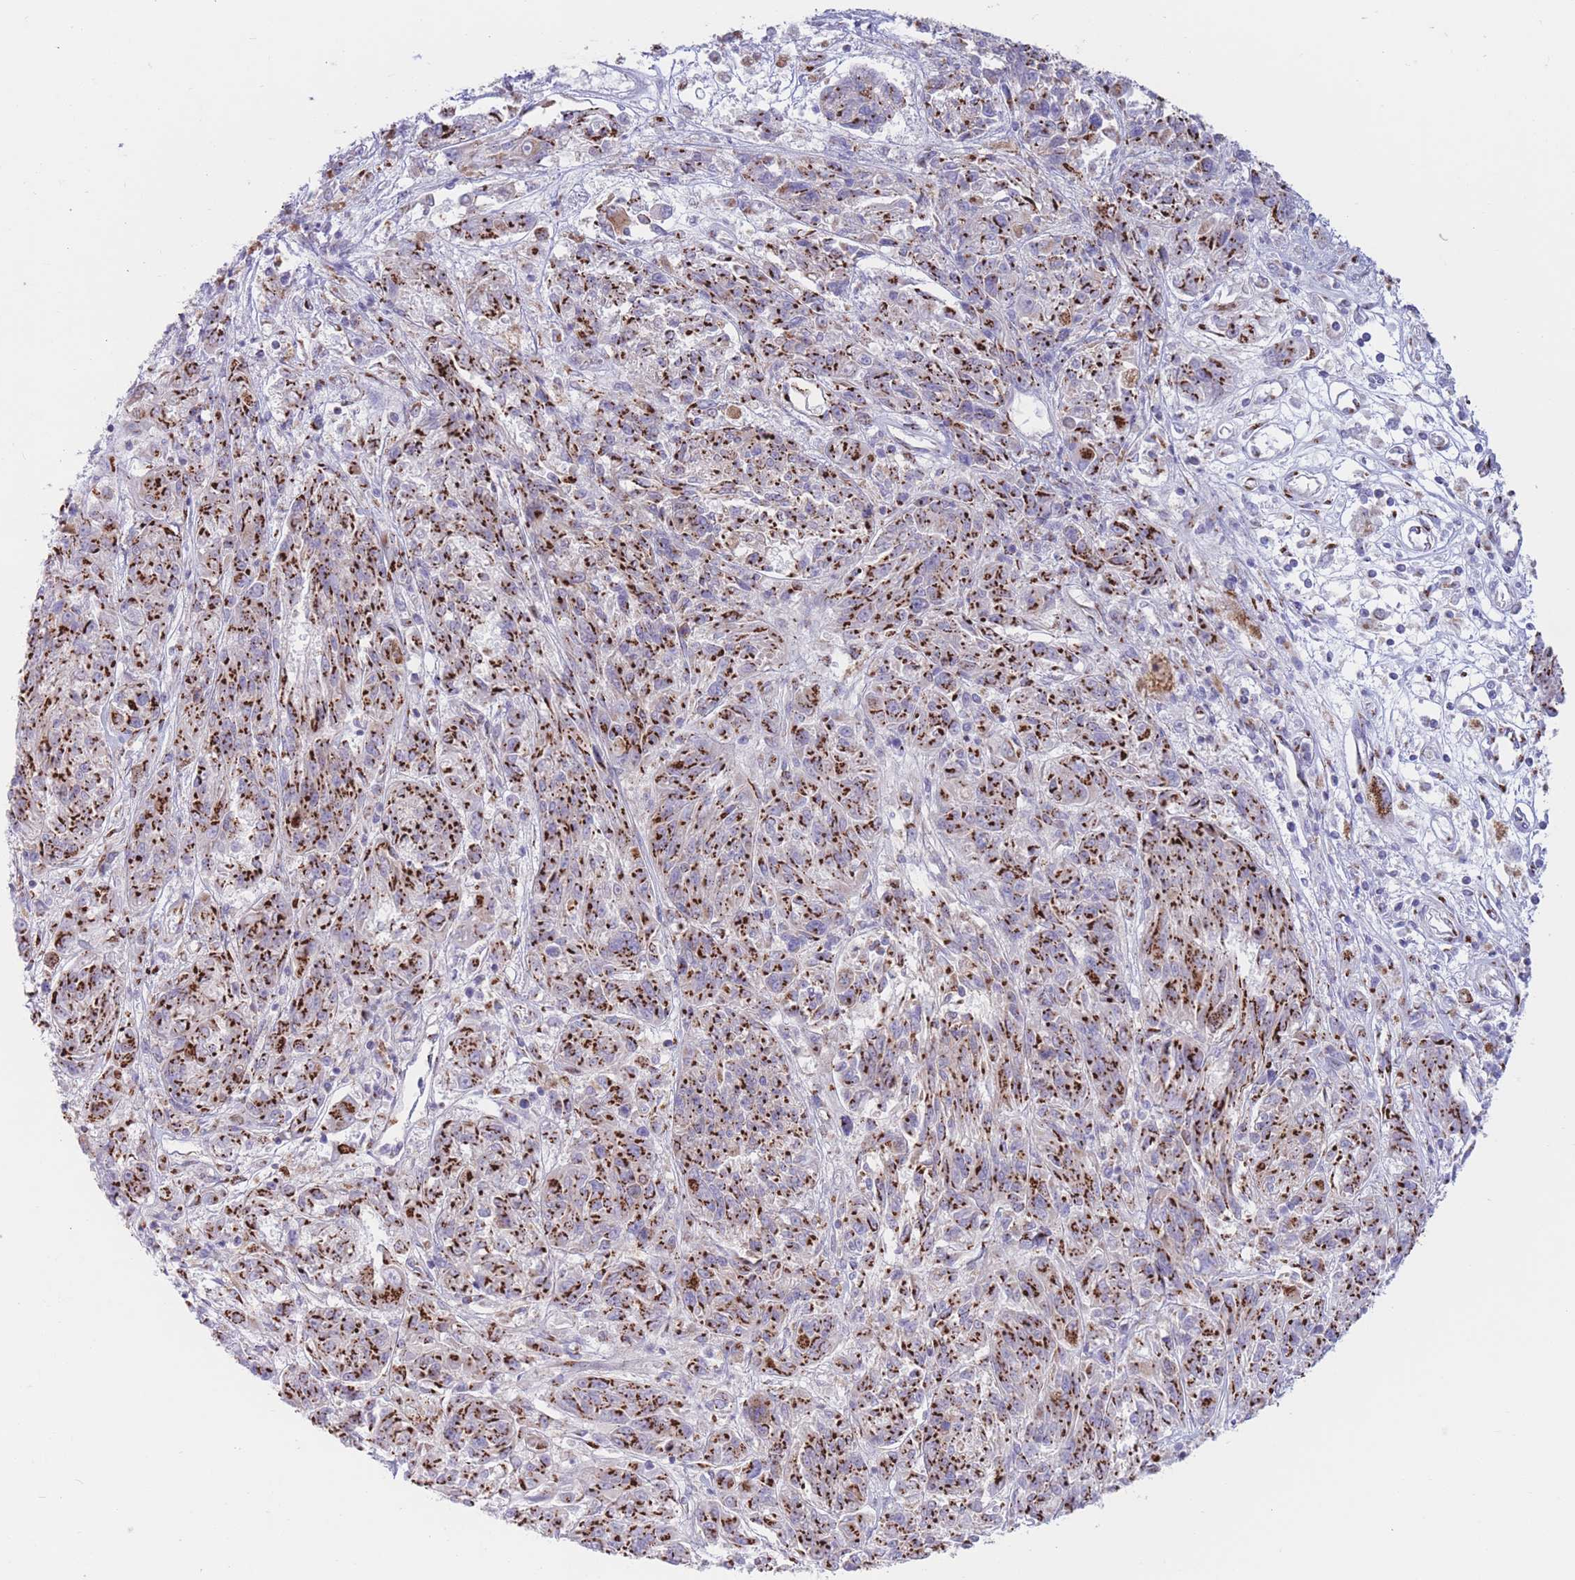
{"staining": {"intensity": "strong", "quantity": ">75%", "location": "cytoplasmic/membranous"}, "tissue": "melanoma", "cell_type": "Tumor cells", "image_type": "cancer", "snomed": [{"axis": "morphology", "description": "Malignant melanoma, NOS"}, {"axis": "topography", "description": "Skin"}], "caption": "A histopathology image of human melanoma stained for a protein displays strong cytoplasmic/membranous brown staining in tumor cells.", "gene": "MPND", "patient": {"sex": "male", "age": 53}}